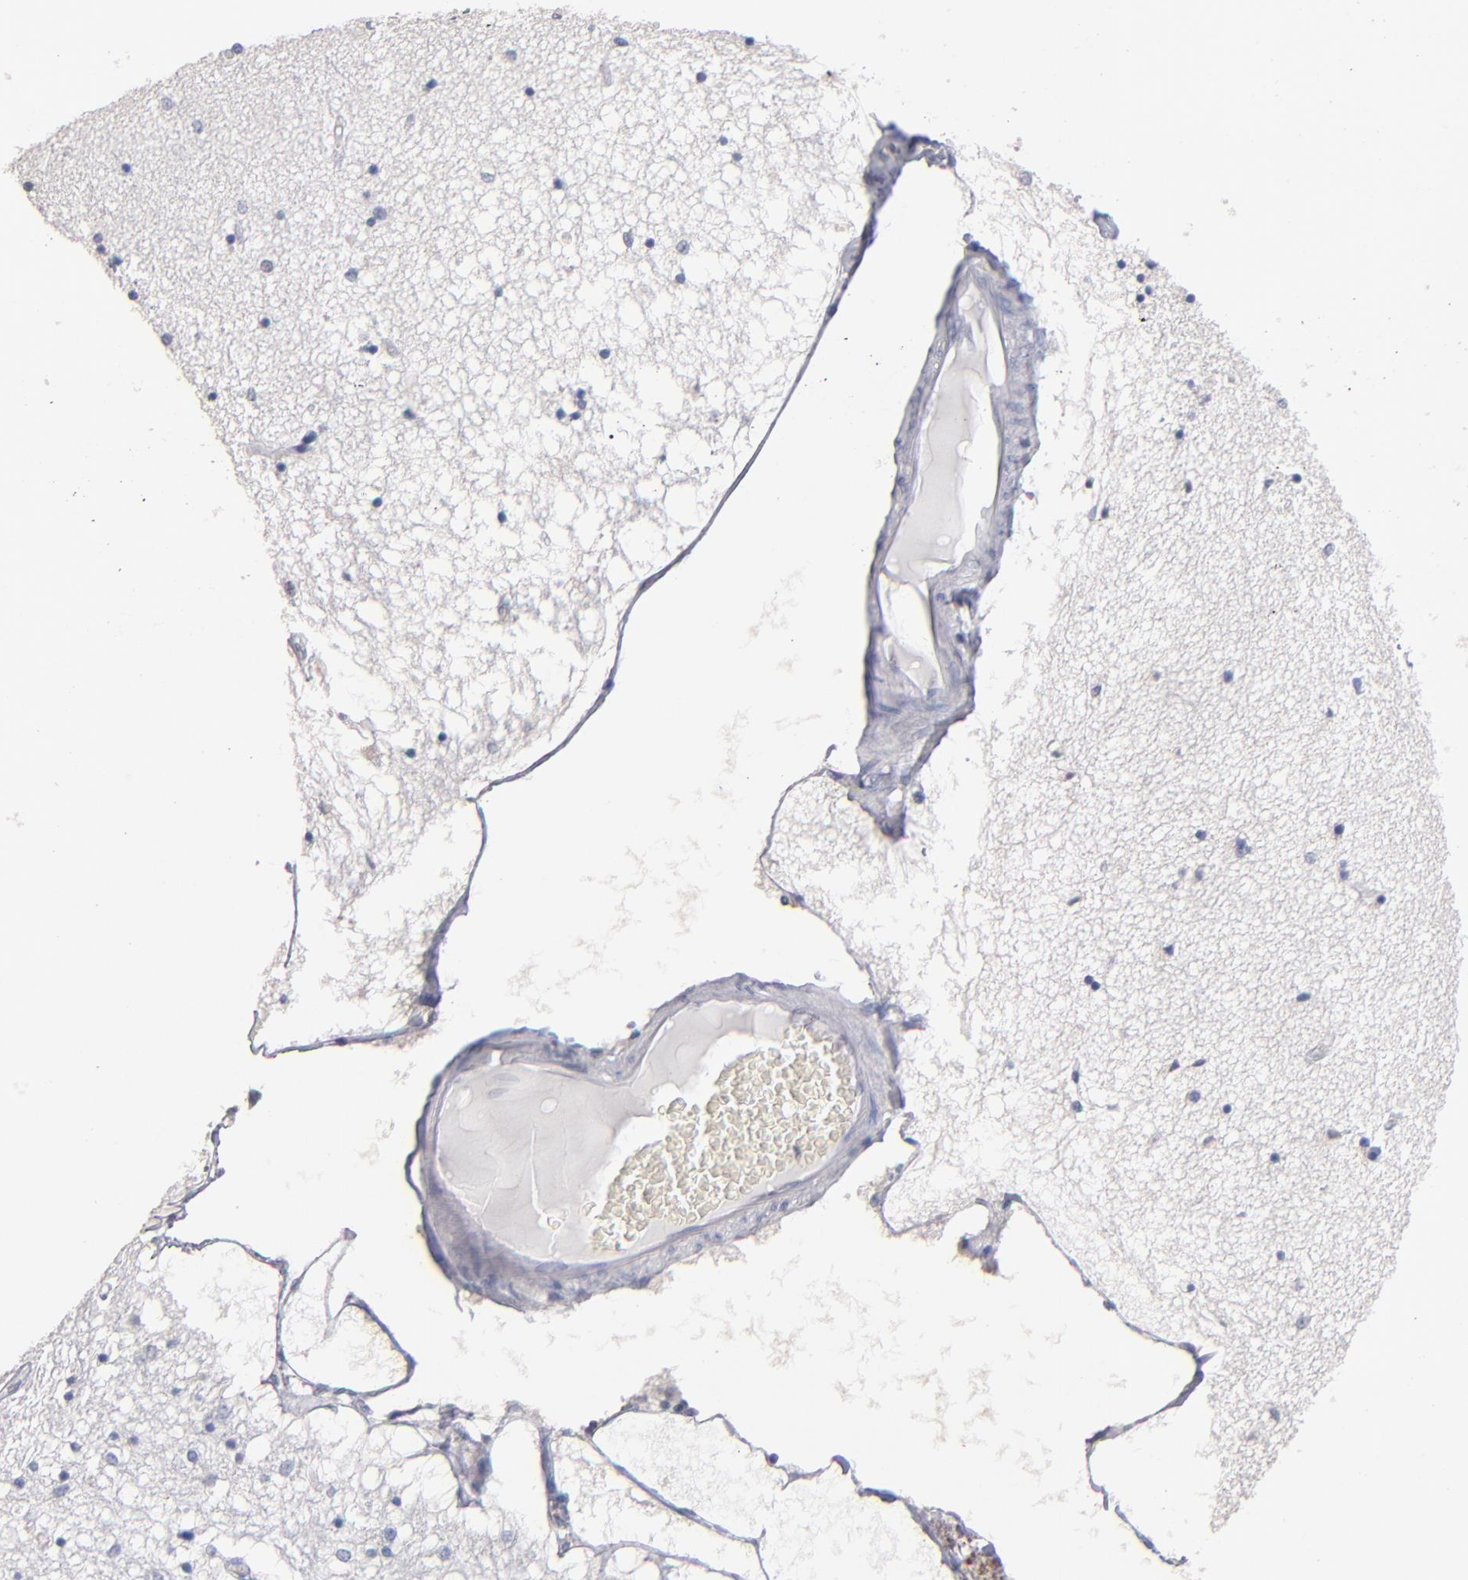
{"staining": {"intensity": "negative", "quantity": "none", "location": "none"}, "tissue": "hippocampus", "cell_type": "Glial cells", "image_type": "normal", "snomed": [{"axis": "morphology", "description": "Normal tissue, NOS"}, {"axis": "topography", "description": "Hippocampus"}], "caption": "DAB (3,3'-diaminobenzidine) immunohistochemical staining of normal hippocampus exhibits no significant staining in glial cells. The staining was performed using DAB to visualize the protein expression in brown, while the nuclei were stained in blue with hematoxylin (Magnification: 20x).", "gene": "MN1", "patient": {"sex": "female", "age": 54}}